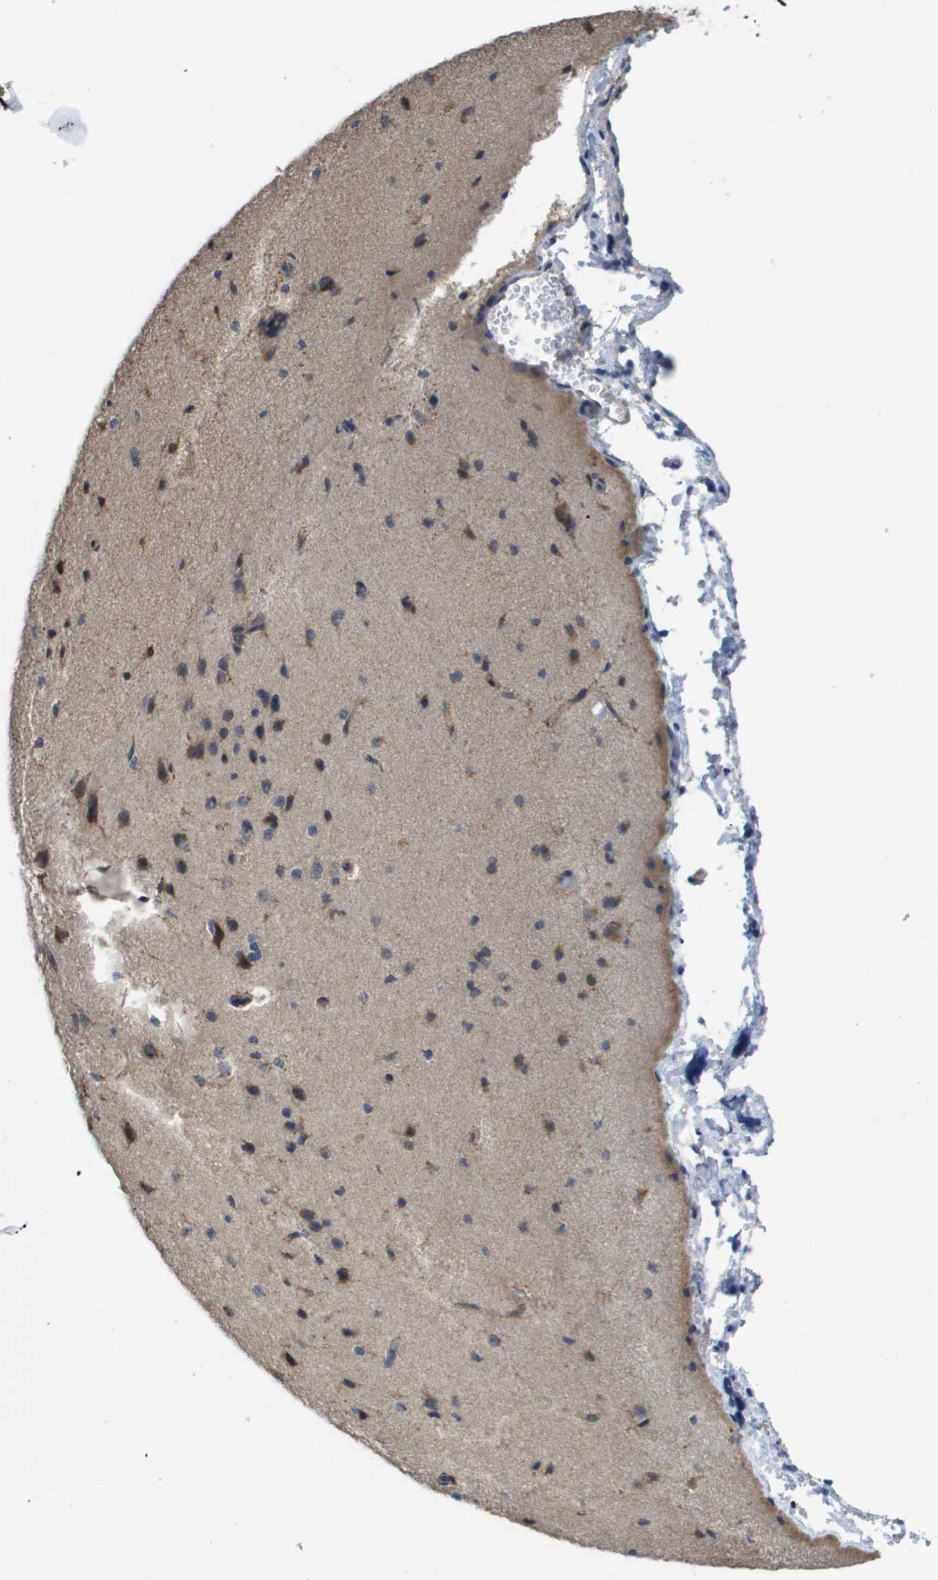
{"staining": {"intensity": "moderate", "quantity": "<25%", "location": "cytoplasmic/membranous"}, "tissue": "cerebral cortex", "cell_type": "Endothelial cells", "image_type": "normal", "snomed": [{"axis": "morphology", "description": "Normal tissue, NOS"}, {"axis": "morphology", "description": "Developmental malformation"}, {"axis": "topography", "description": "Cerebral cortex"}], "caption": "DAB (3,3'-diaminobenzidine) immunohistochemical staining of normal cerebral cortex displays moderate cytoplasmic/membranous protein staining in about <25% of endothelial cells. (DAB IHC, brown staining for protein, blue staining for nuclei).", "gene": "PCK1", "patient": {"sex": "female", "age": 30}}